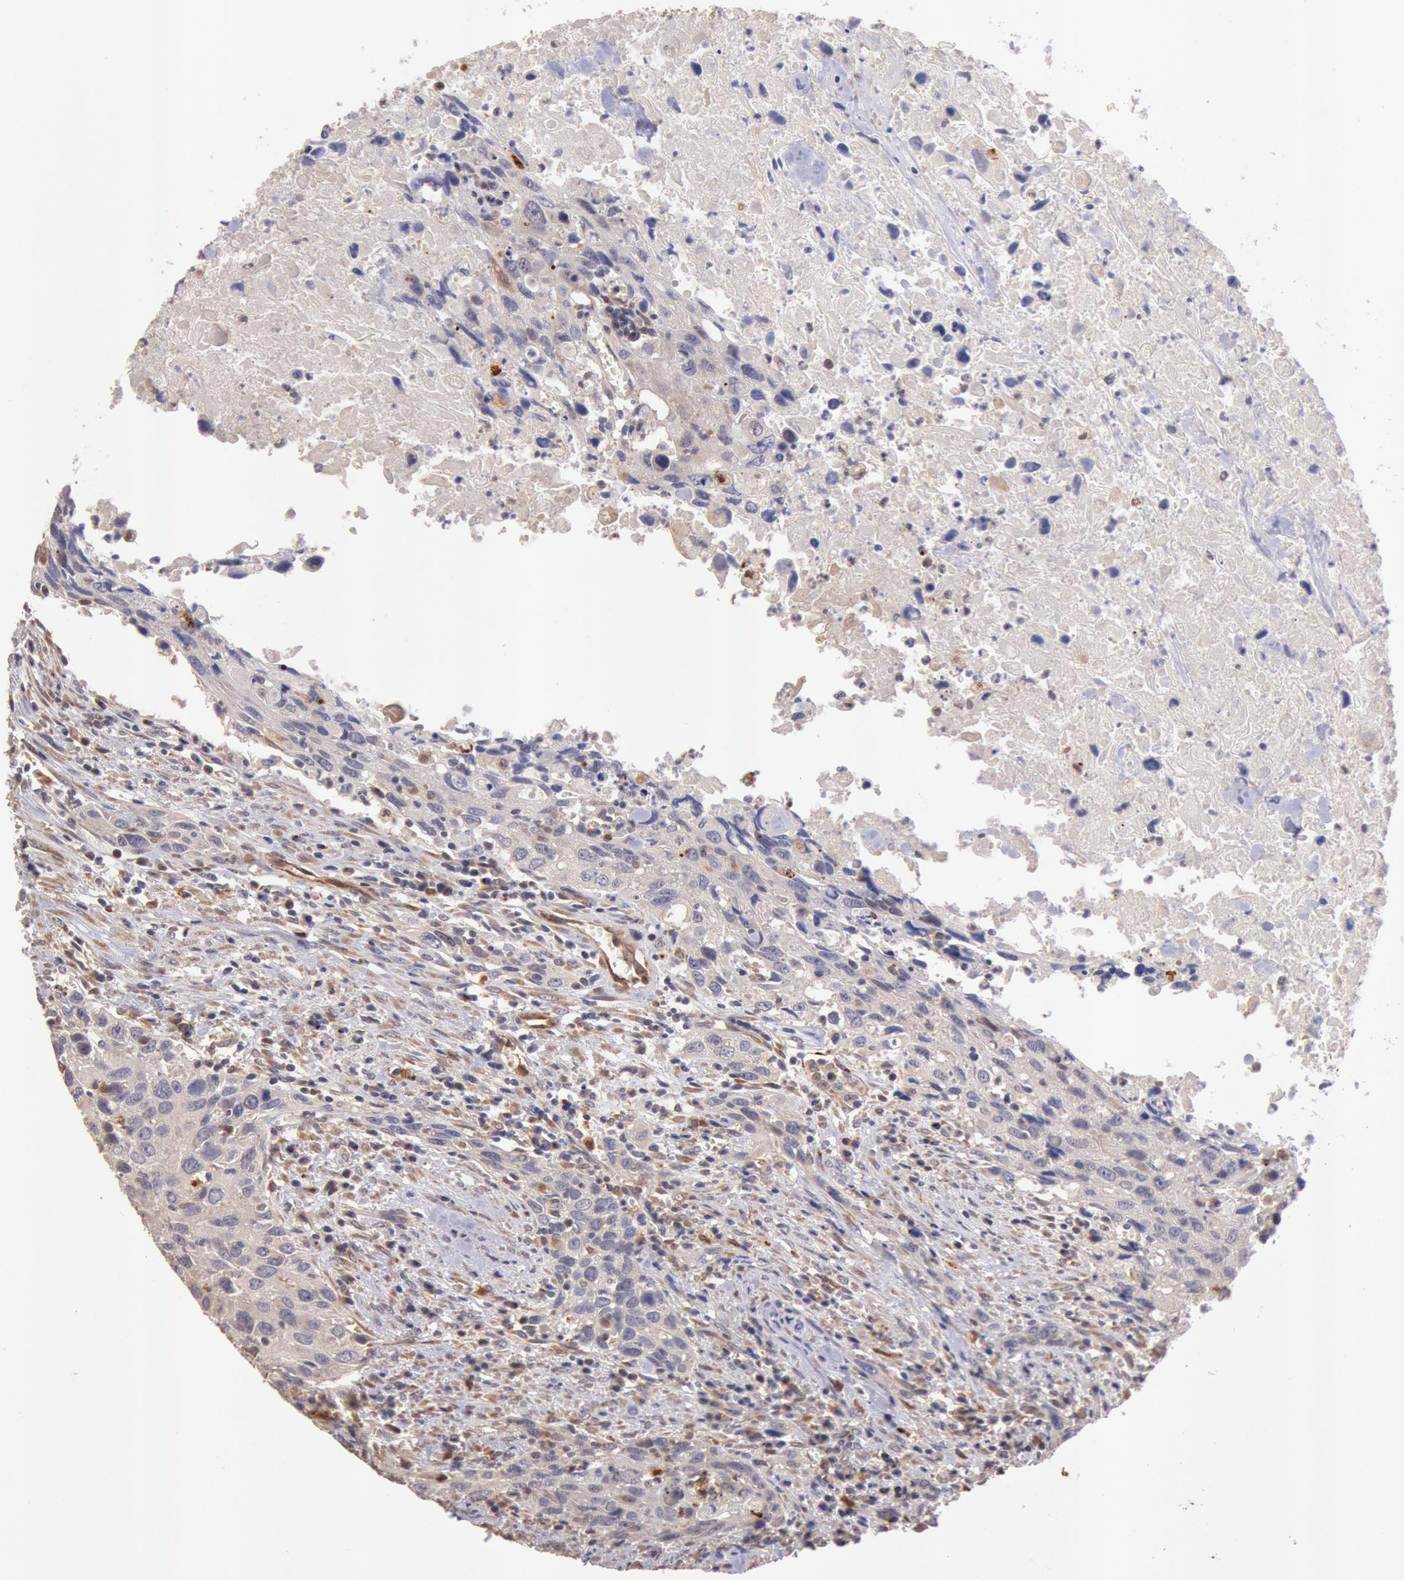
{"staining": {"intensity": "weak", "quantity": ">75%", "location": "cytoplasmic/membranous,nuclear"}, "tissue": "urothelial cancer", "cell_type": "Tumor cells", "image_type": "cancer", "snomed": [{"axis": "morphology", "description": "Urothelial carcinoma, High grade"}, {"axis": "topography", "description": "Urinary bladder"}], "caption": "Immunohistochemical staining of human high-grade urothelial carcinoma displays weak cytoplasmic/membranous and nuclear protein staining in approximately >75% of tumor cells. (IHC, brightfield microscopy, high magnification).", "gene": "COMT", "patient": {"sex": "male", "age": 71}}